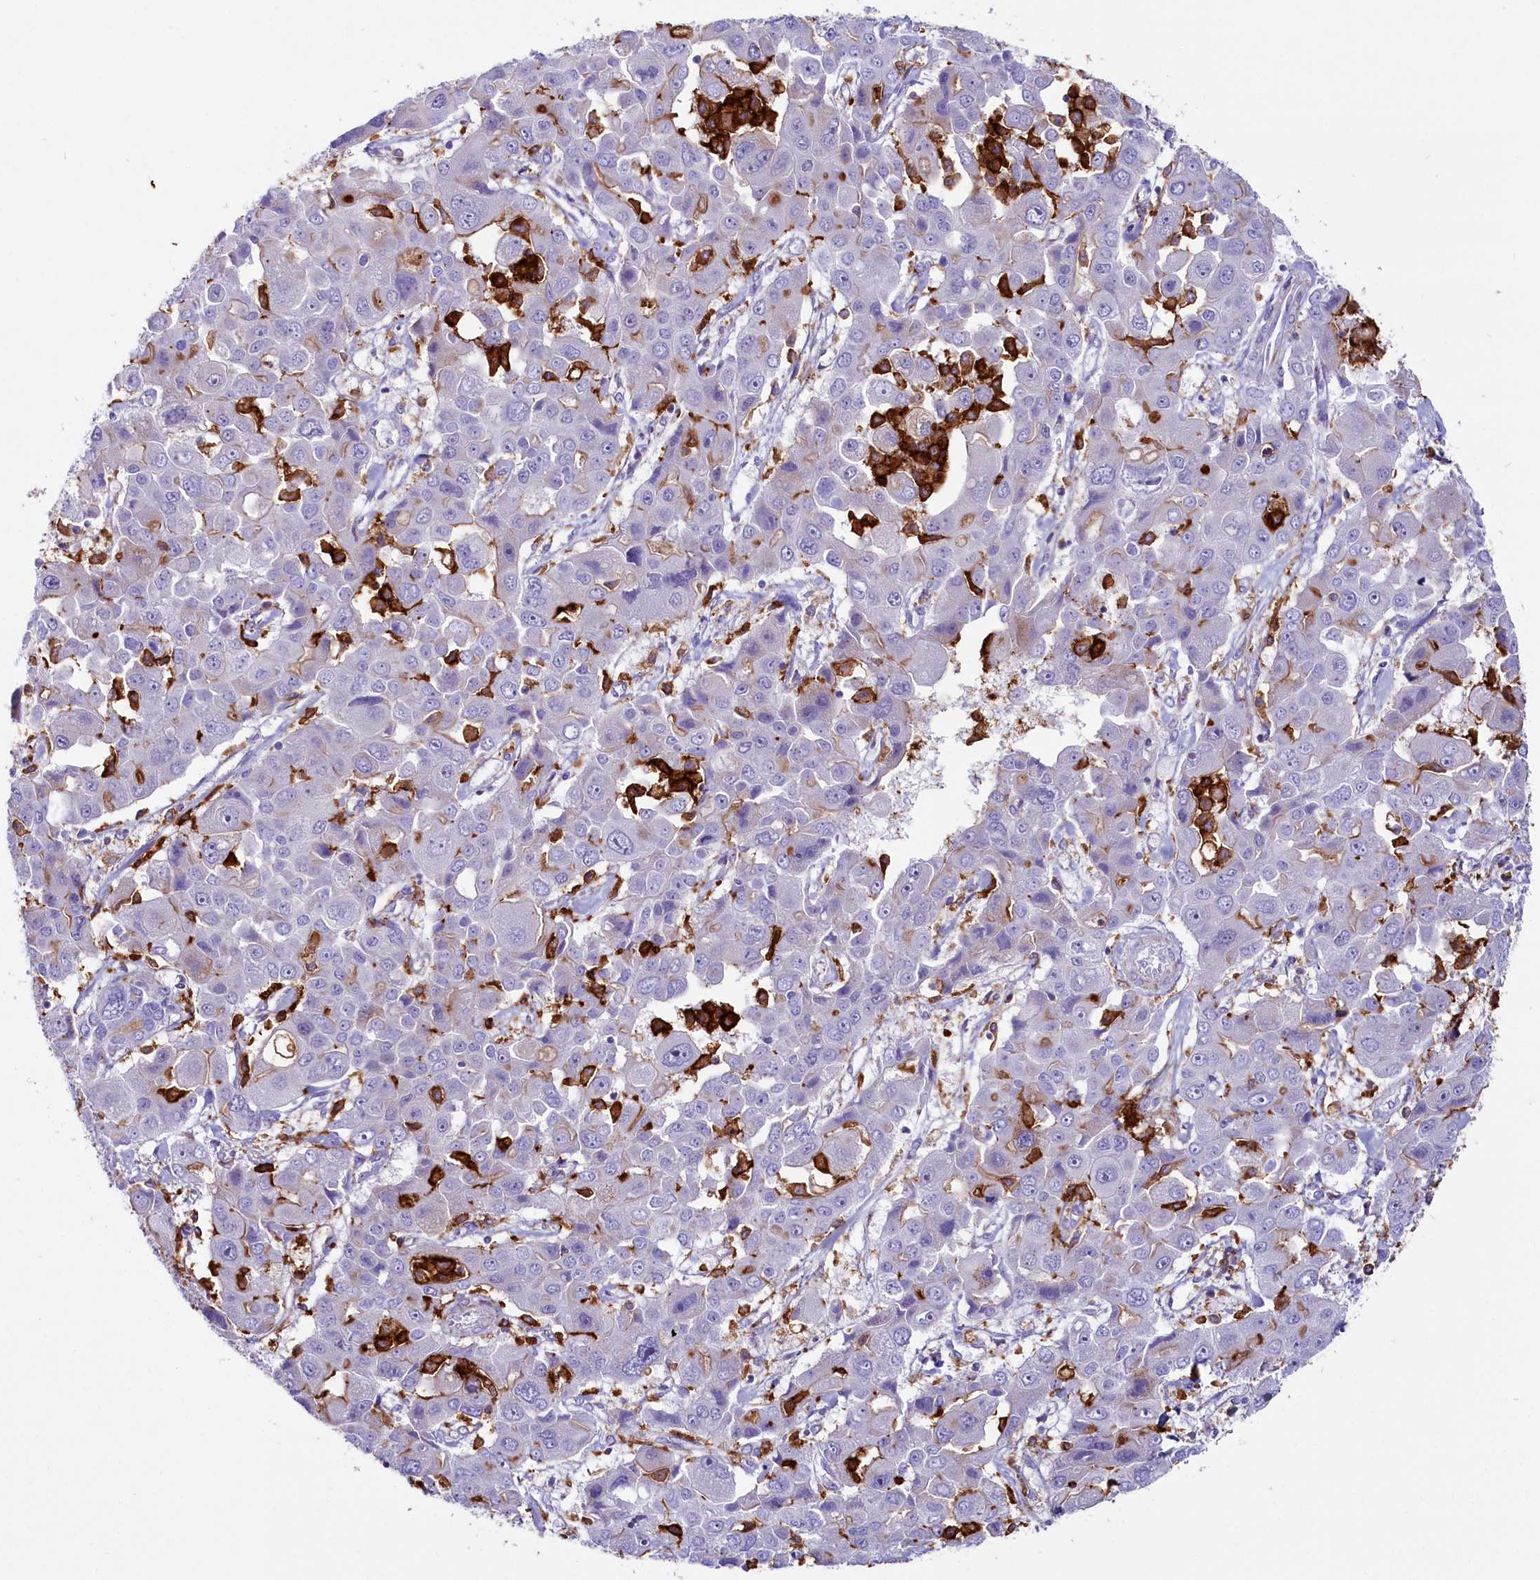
{"staining": {"intensity": "negative", "quantity": "none", "location": "none"}, "tissue": "liver cancer", "cell_type": "Tumor cells", "image_type": "cancer", "snomed": [{"axis": "morphology", "description": "Cholangiocarcinoma"}, {"axis": "topography", "description": "Liver"}], "caption": "Histopathology image shows no protein positivity in tumor cells of liver cancer (cholangiocarcinoma) tissue.", "gene": "IL20RA", "patient": {"sex": "male", "age": 67}}